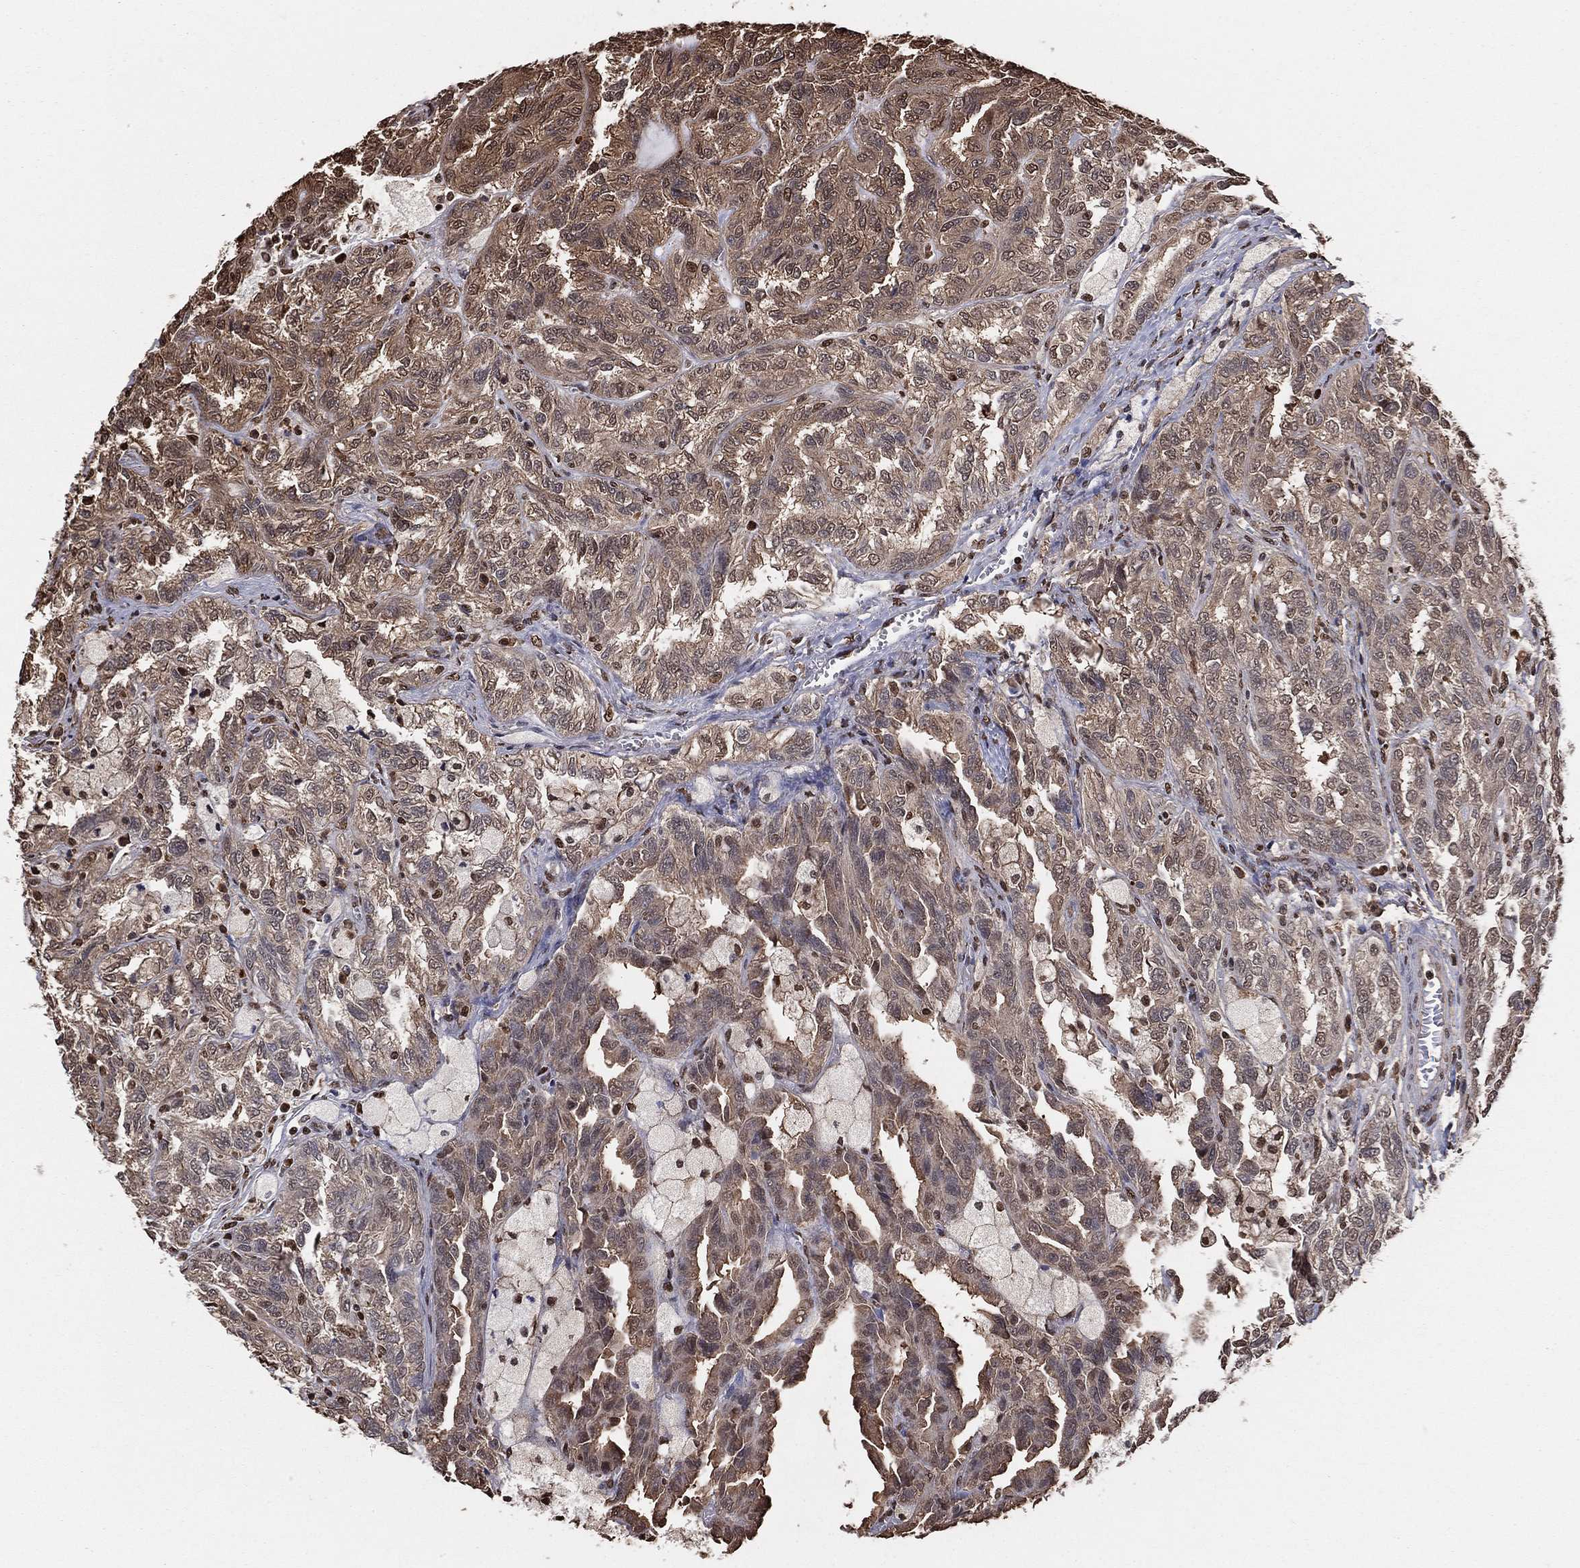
{"staining": {"intensity": "moderate", "quantity": "25%-75%", "location": "cytoplasmic/membranous,nuclear"}, "tissue": "renal cancer", "cell_type": "Tumor cells", "image_type": "cancer", "snomed": [{"axis": "morphology", "description": "Adenocarcinoma, NOS"}, {"axis": "topography", "description": "Kidney"}], "caption": "Adenocarcinoma (renal) tissue displays moderate cytoplasmic/membranous and nuclear staining in approximately 25%-75% of tumor cells", "gene": "GAPDH", "patient": {"sex": "male", "age": 79}}